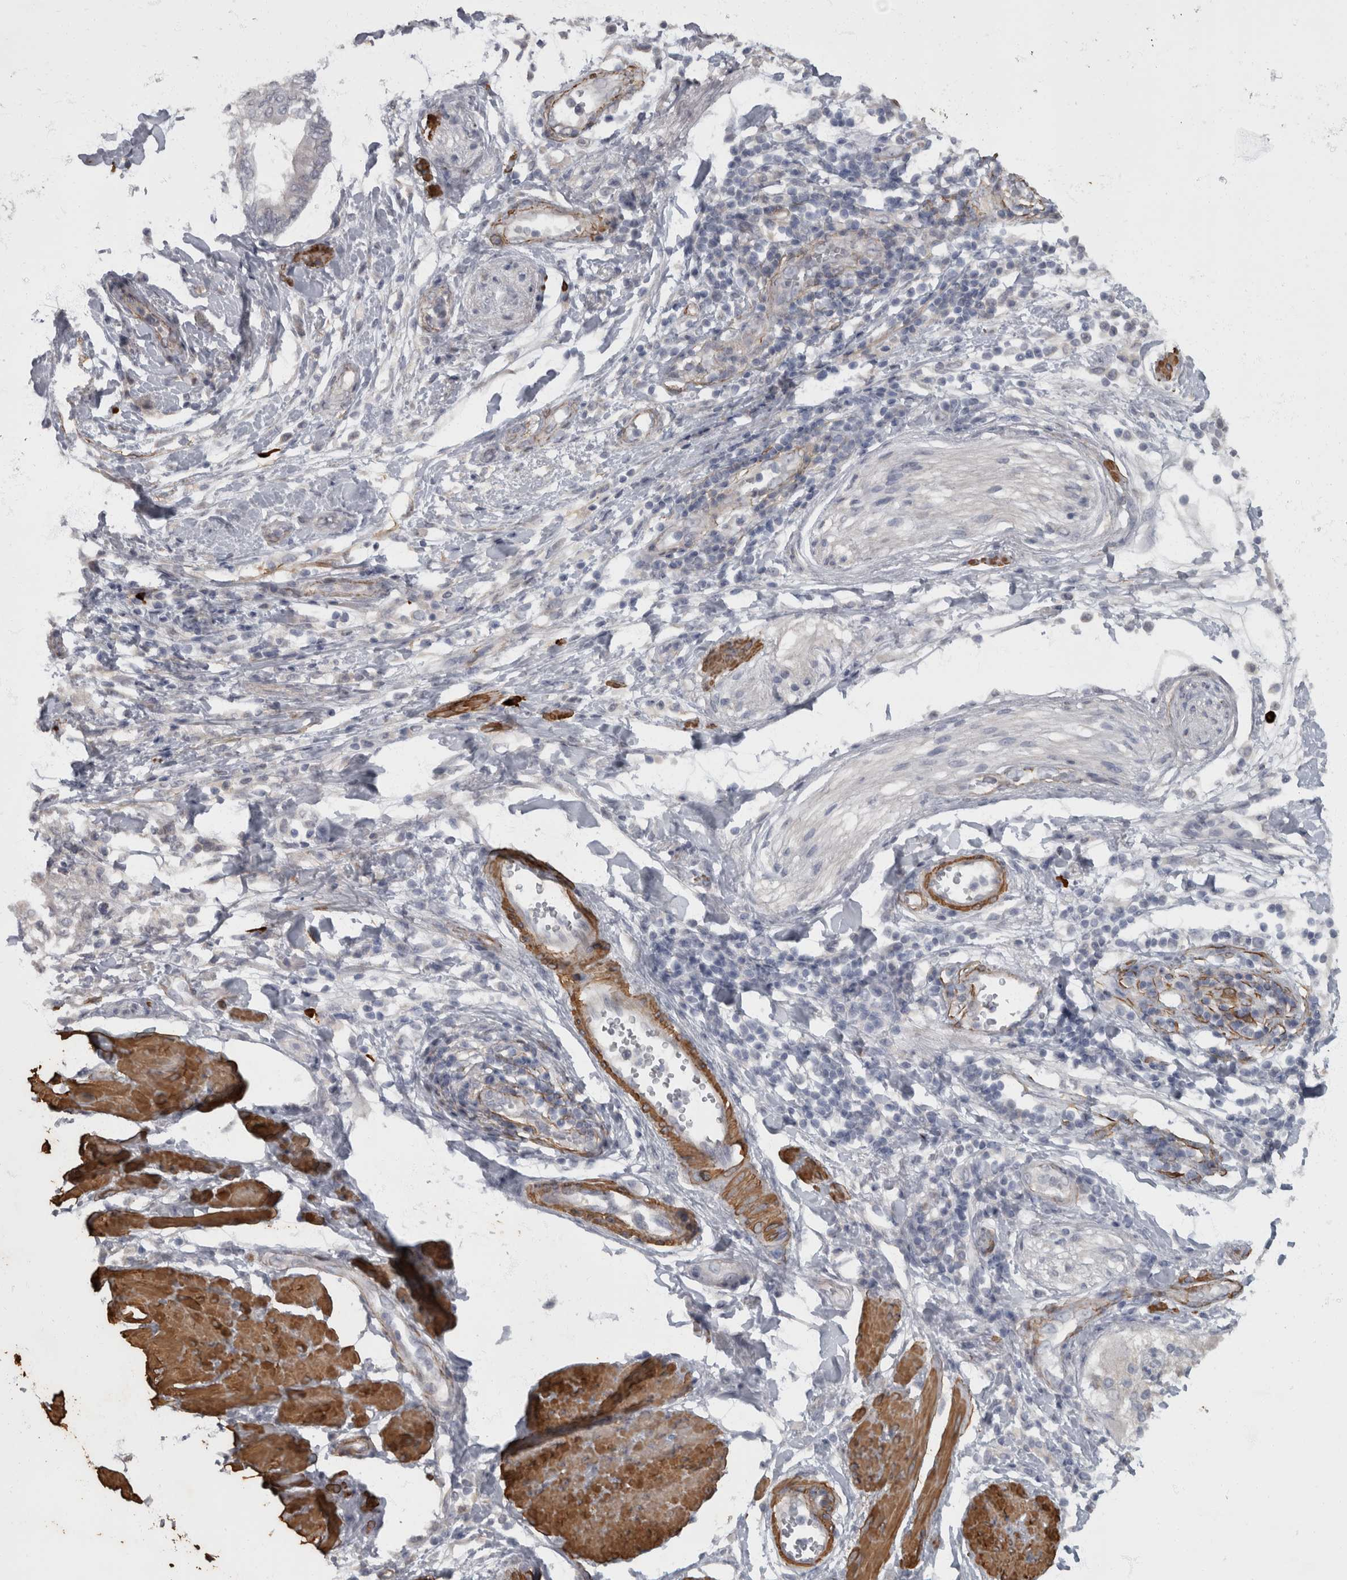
{"staining": {"intensity": "negative", "quantity": "none", "location": "none"}, "tissue": "pancreatic cancer", "cell_type": "Tumor cells", "image_type": "cancer", "snomed": [{"axis": "morphology", "description": "Normal tissue, NOS"}, {"axis": "morphology", "description": "Adenocarcinoma, NOS"}, {"axis": "topography", "description": "Pancreas"}, {"axis": "topography", "description": "Duodenum"}], "caption": "Immunohistochemical staining of pancreatic cancer (adenocarcinoma) reveals no significant positivity in tumor cells.", "gene": "MASTL", "patient": {"sex": "female", "age": 60}}